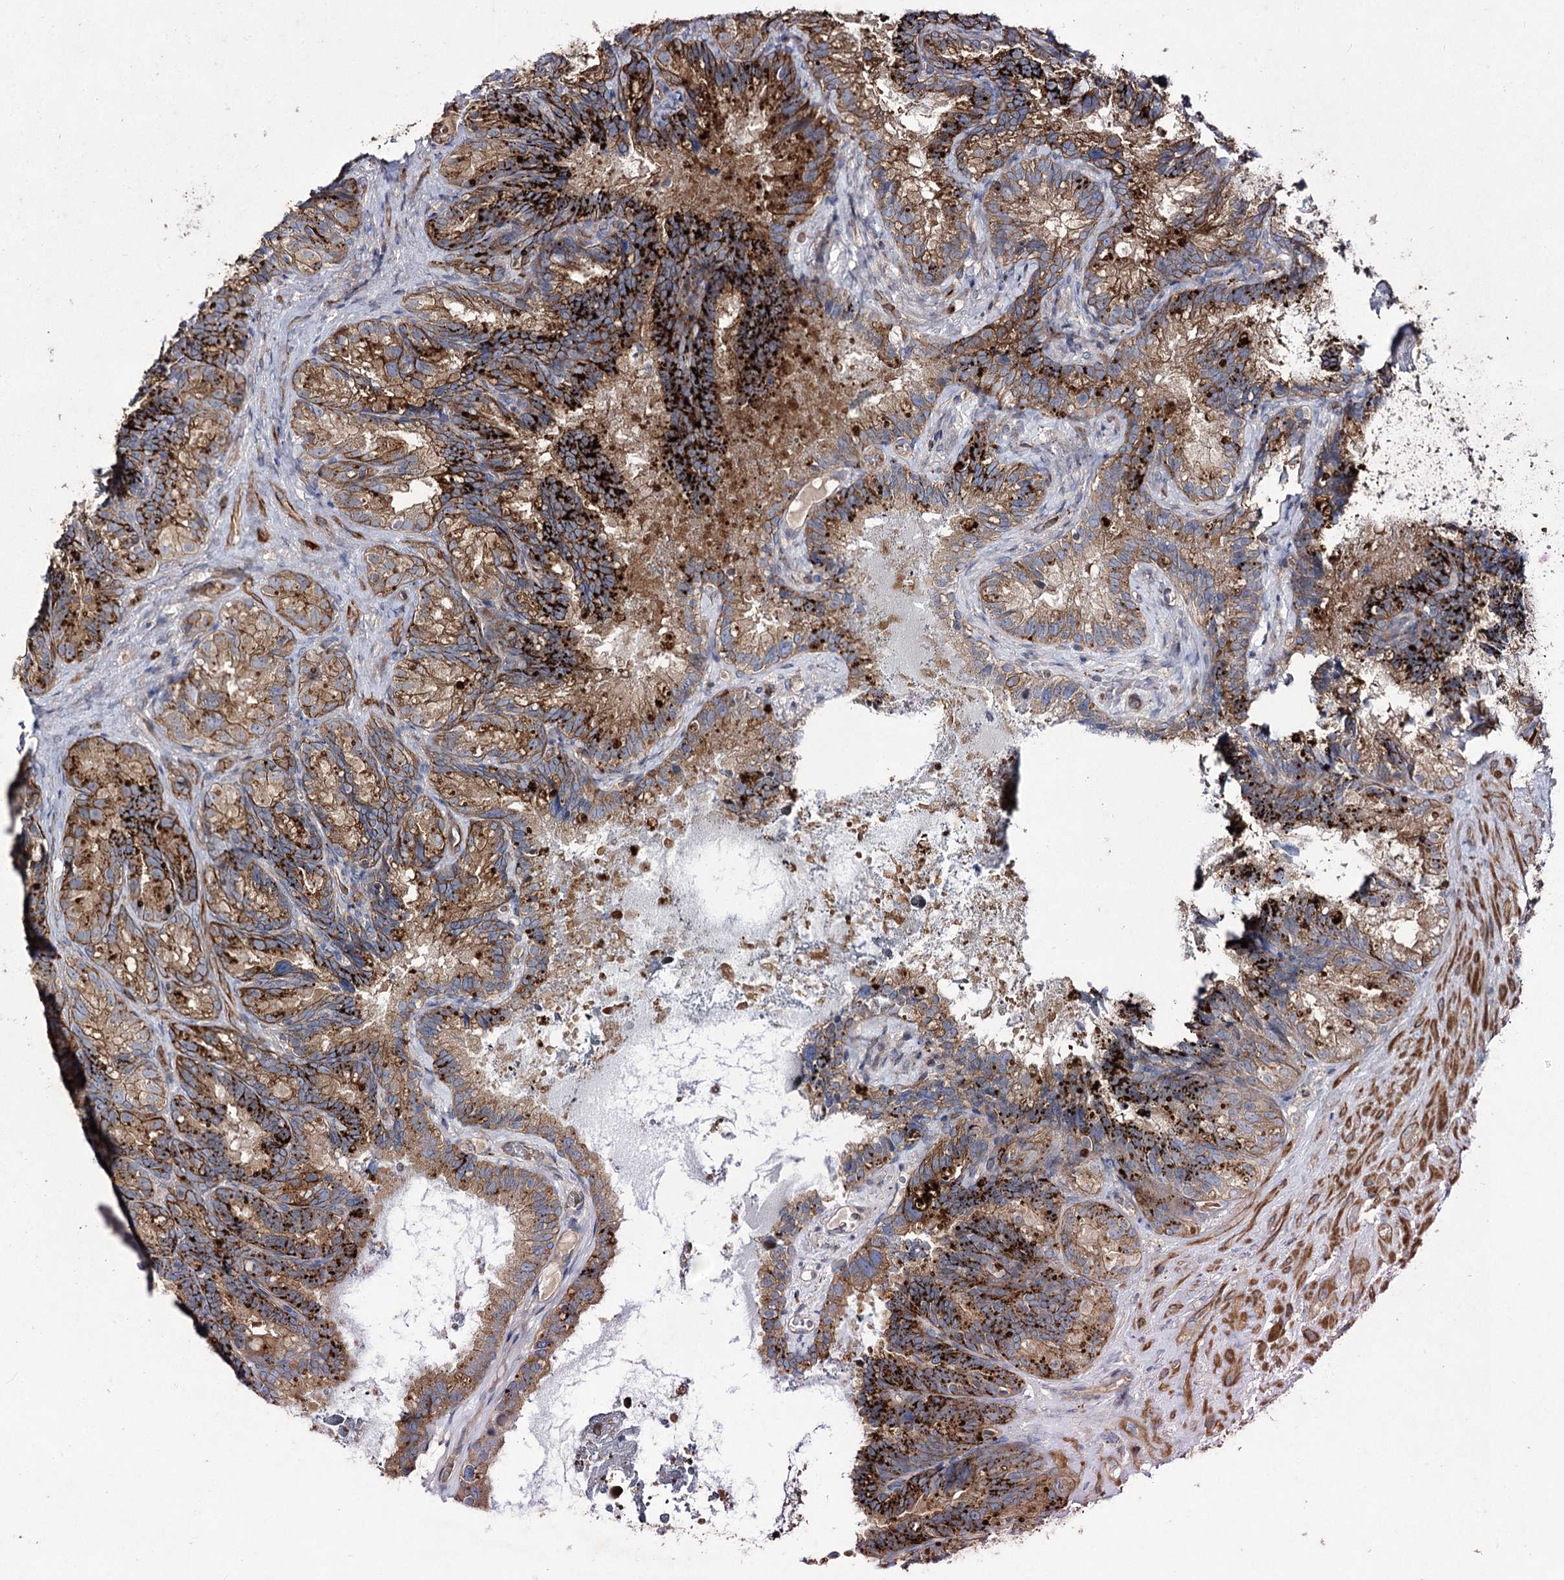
{"staining": {"intensity": "moderate", "quantity": ">75%", "location": "cytoplasmic/membranous"}, "tissue": "seminal vesicle", "cell_type": "Glandular cells", "image_type": "normal", "snomed": [{"axis": "morphology", "description": "Normal tissue, NOS"}, {"axis": "topography", "description": "Seminal veicle"}], "caption": "The histopathology image shows a brown stain indicating the presence of a protein in the cytoplasmic/membranous of glandular cells in seminal vesicle.", "gene": "KIAA0825", "patient": {"sex": "male", "age": 60}}